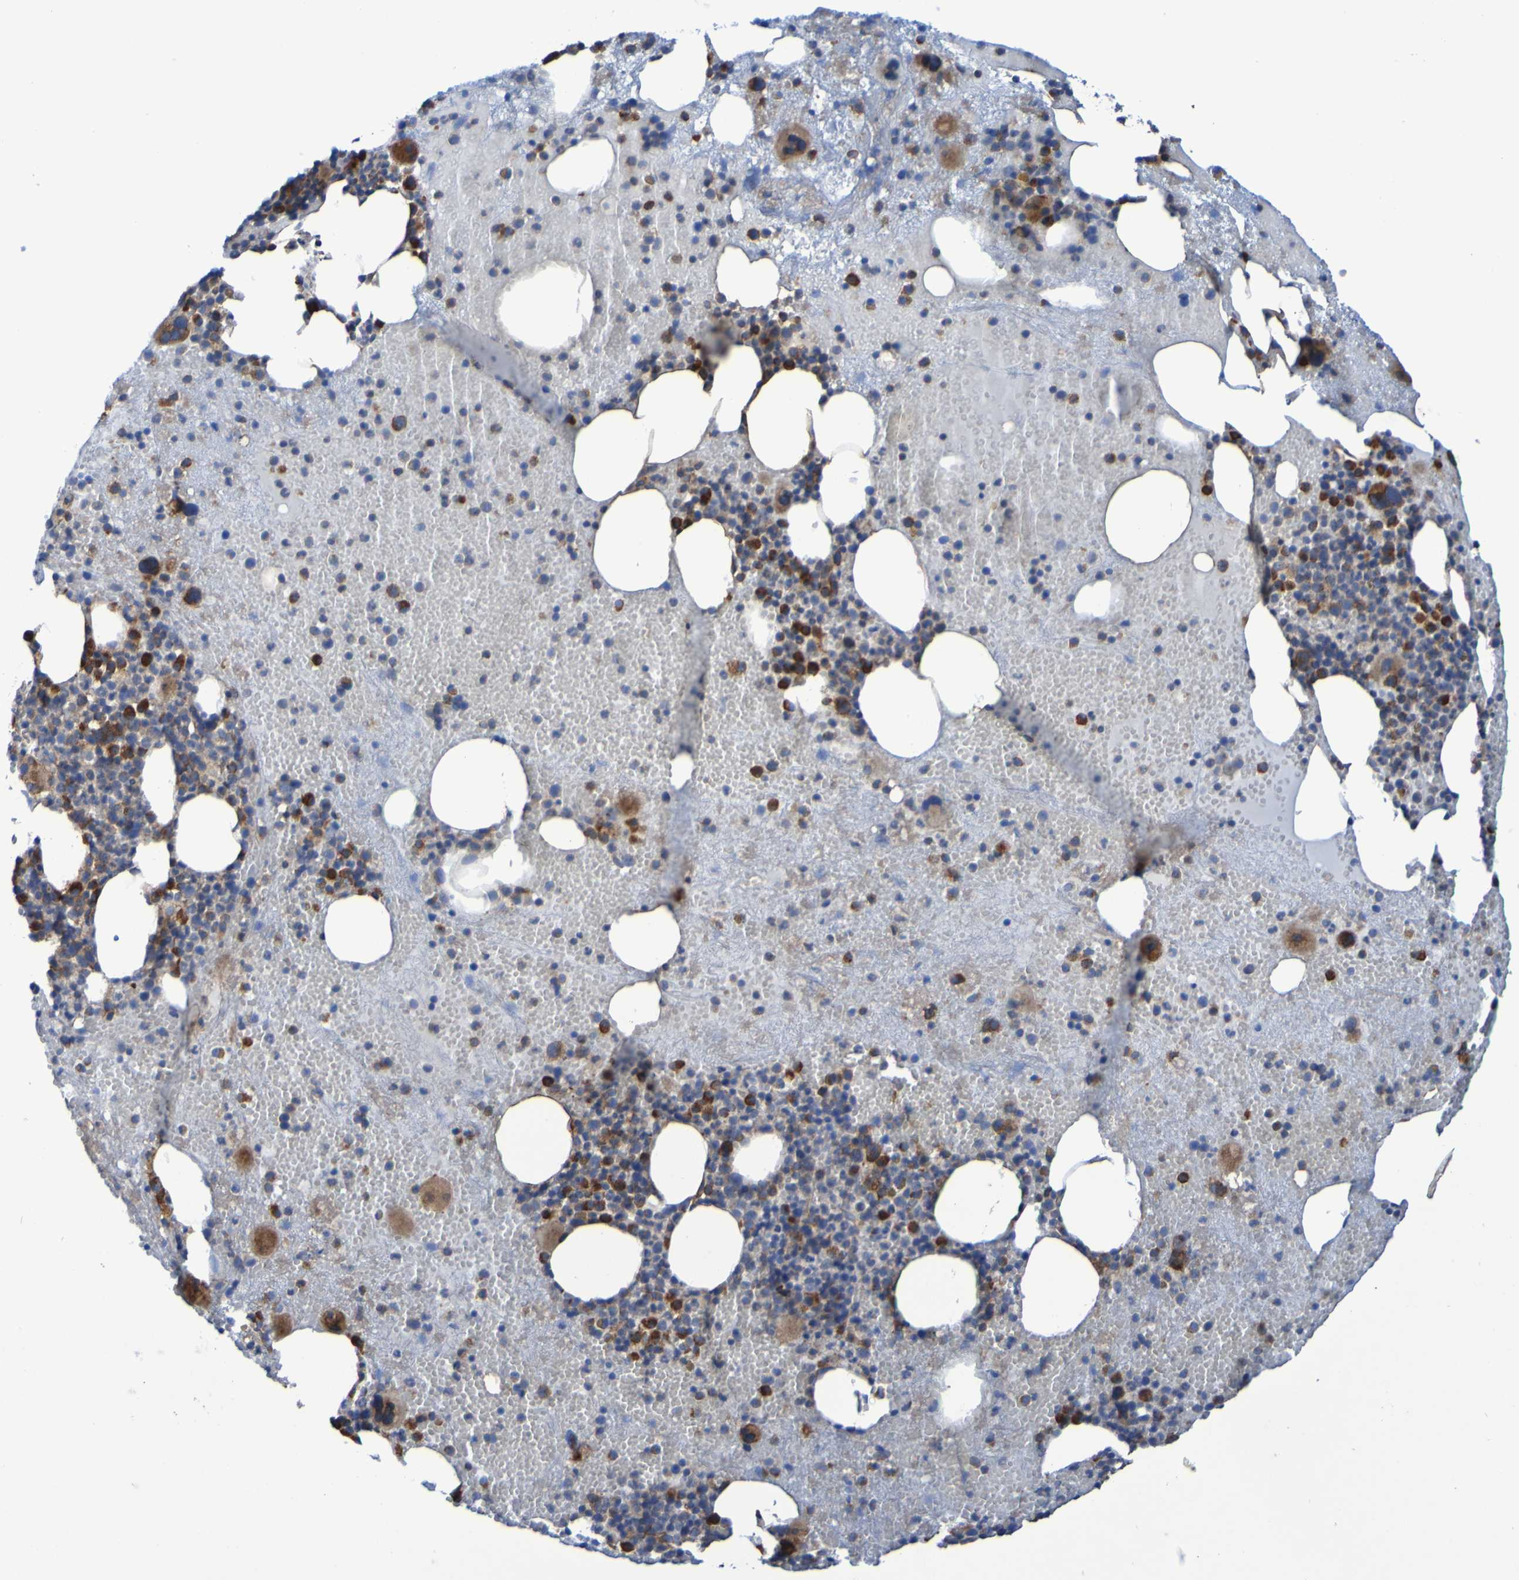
{"staining": {"intensity": "strong", "quantity": "25%-75%", "location": "cytoplasmic/membranous"}, "tissue": "bone marrow", "cell_type": "Hematopoietic cells", "image_type": "normal", "snomed": [{"axis": "morphology", "description": "Normal tissue, NOS"}, {"axis": "morphology", "description": "Inflammation, NOS"}, {"axis": "topography", "description": "Bone marrow"}], "caption": "A brown stain shows strong cytoplasmic/membranous staining of a protein in hematopoietic cells of unremarkable human bone marrow.", "gene": "FKBP3", "patient": {"sex": "male", "age": 43}}